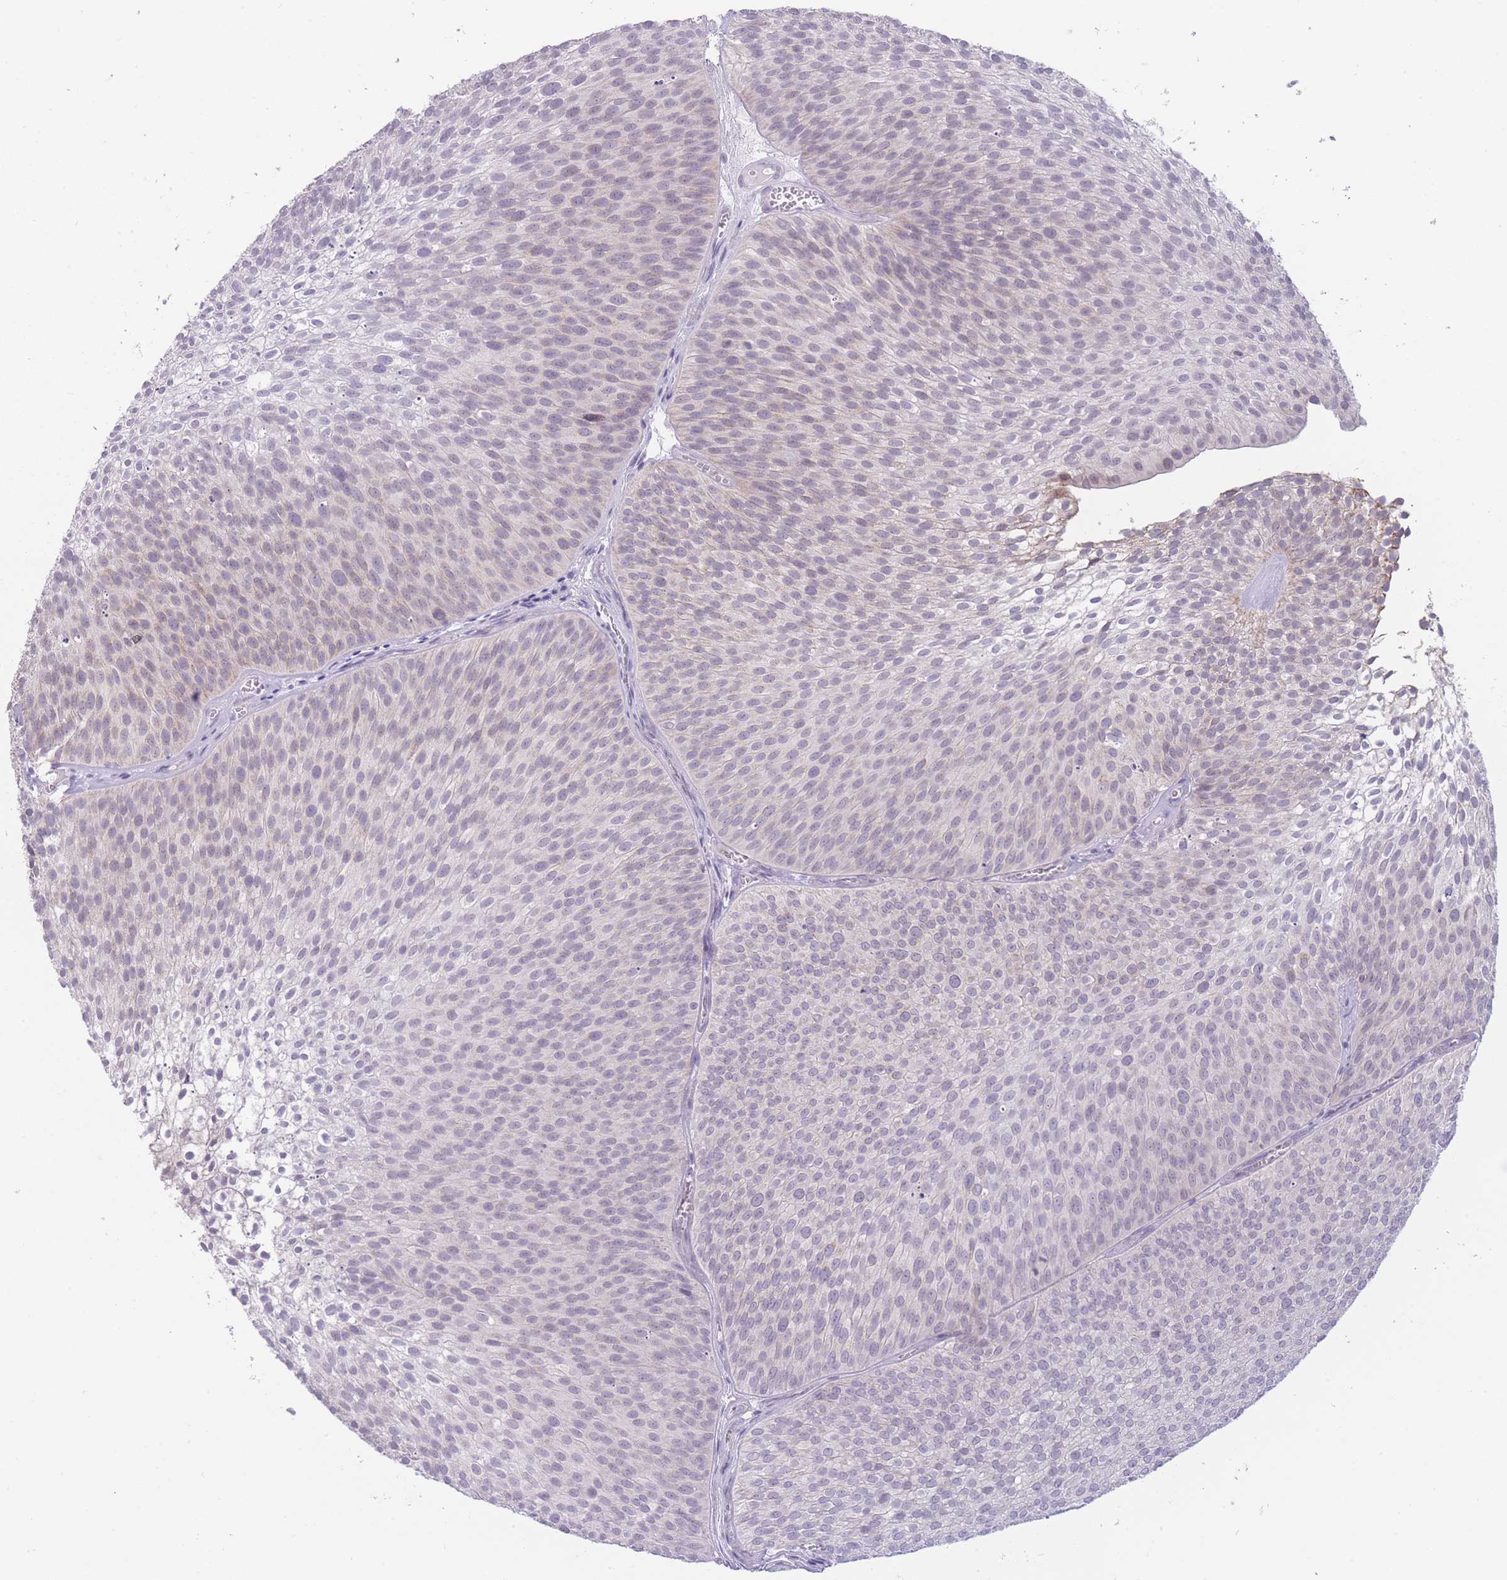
{"staining": {"intensity": "negative", "quantity": "none", "location": "none"}, "tissue": "urothelial cancer", "cell_type": "Tumor cells", "image_type": "cancer", "snomed": [{"axis": "morphology", "description": "Urothelial carcinoma, Low grade"}, {"axis": "topography", "description": "Urinary bladder"}], "caption": "Immunohistochemistry of human low-grade urothelial carcinoma reveals no positivity in tumor cells.", "gene": "DCANP1", "patient": {"sex": "male", "age": 91}}